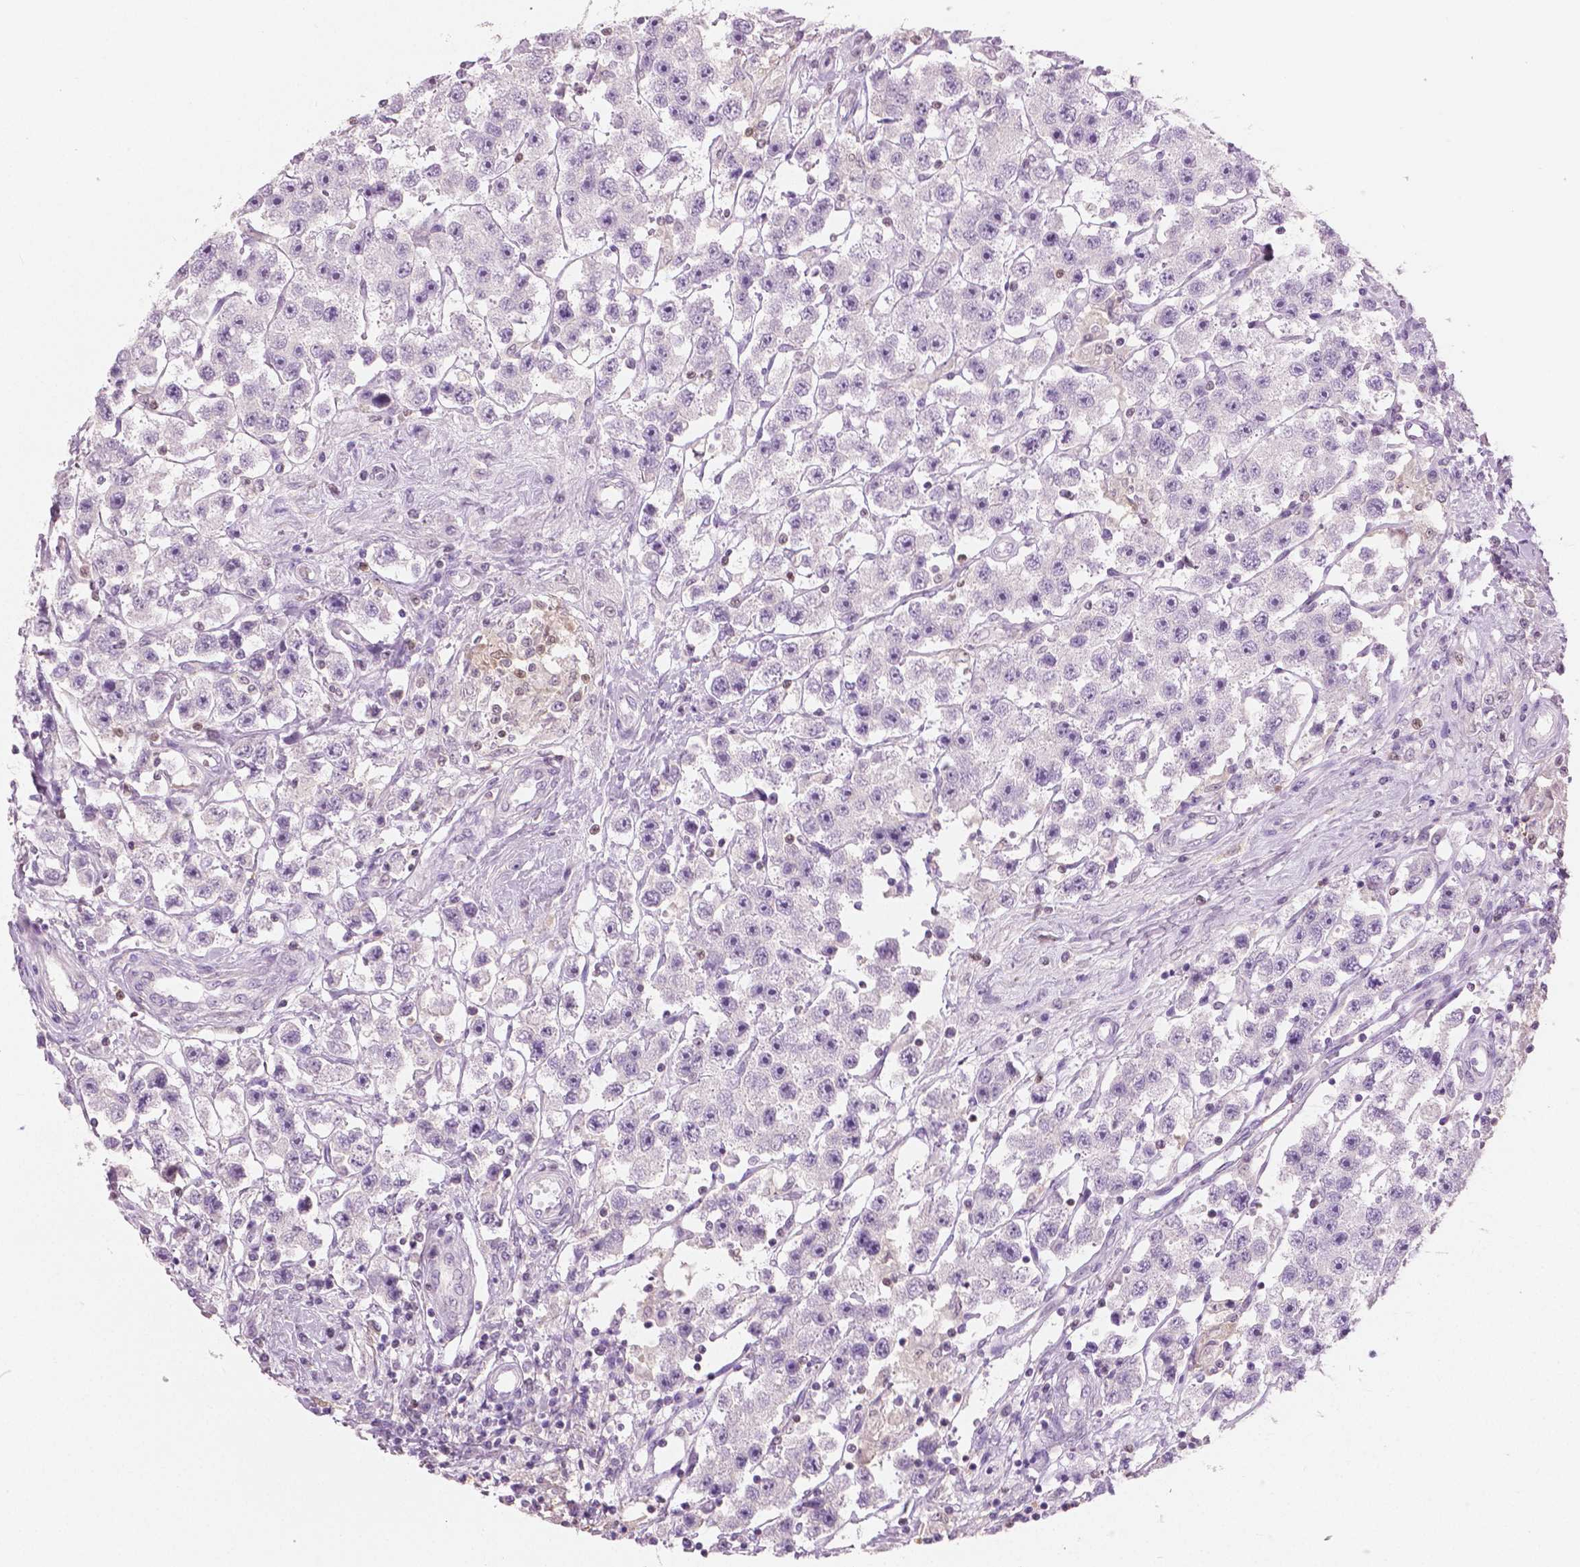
{"staining": {"intensity": "negative", "quantity": "none", "location": "none"}, "tissue": "testis cancer", "cell_type": "Tumor cells", "image_type": "cancer", "snomed": [{"axis": "morphology", "description": "Seminoma, NOS"}, {"axis": "topography", "description": "Testis"}], "caption": "A histopathology image of human seminoma (testis) is negative for staining in tumor cells.", "gene": "GALM", "patient": {"sex": "male", "age": 45}}